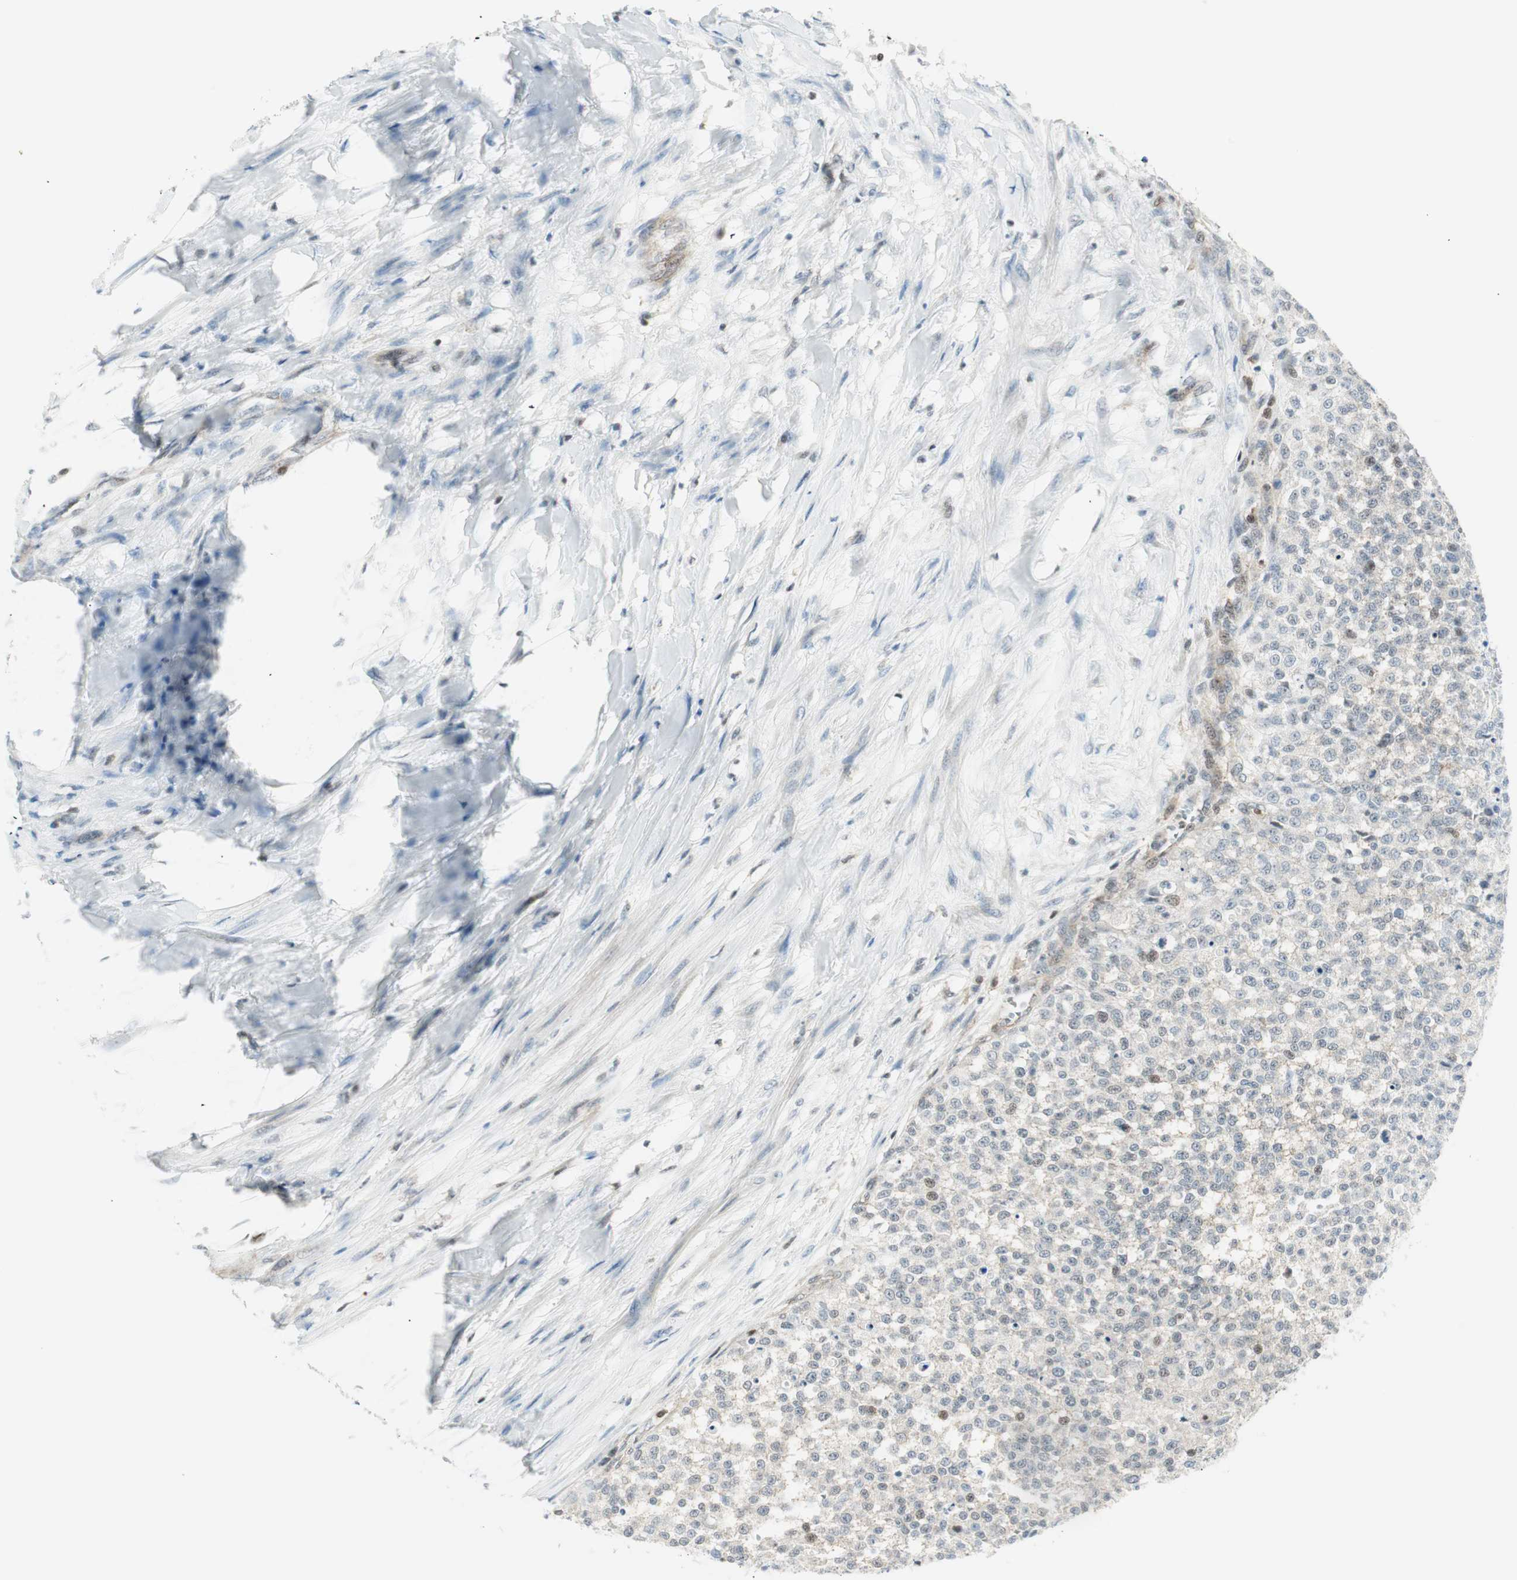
{"staining": {"intensity": "weak", "quantity": ">75%", "location": "cytoplasmic/membranous"}, "tissue": "testis cancer", "cell_type": "Tumor cells", "image_type": "cancer", "snomed": [{"axis": "morphology", "description": "Seminoma, NOS"}, {"axis": "topography", "description": "Testis"}], "caption": "Immunohistochemical staining of testis seminoma demonstrates low levels of weak cytoplasmic/membranous protein expression in approximately >75% of tumor cells. Ihc stains the protein in brown and the nuclei are stained blue.", "gene": "PPP1CA", "patient": {"sex": "male", "age": 59}}